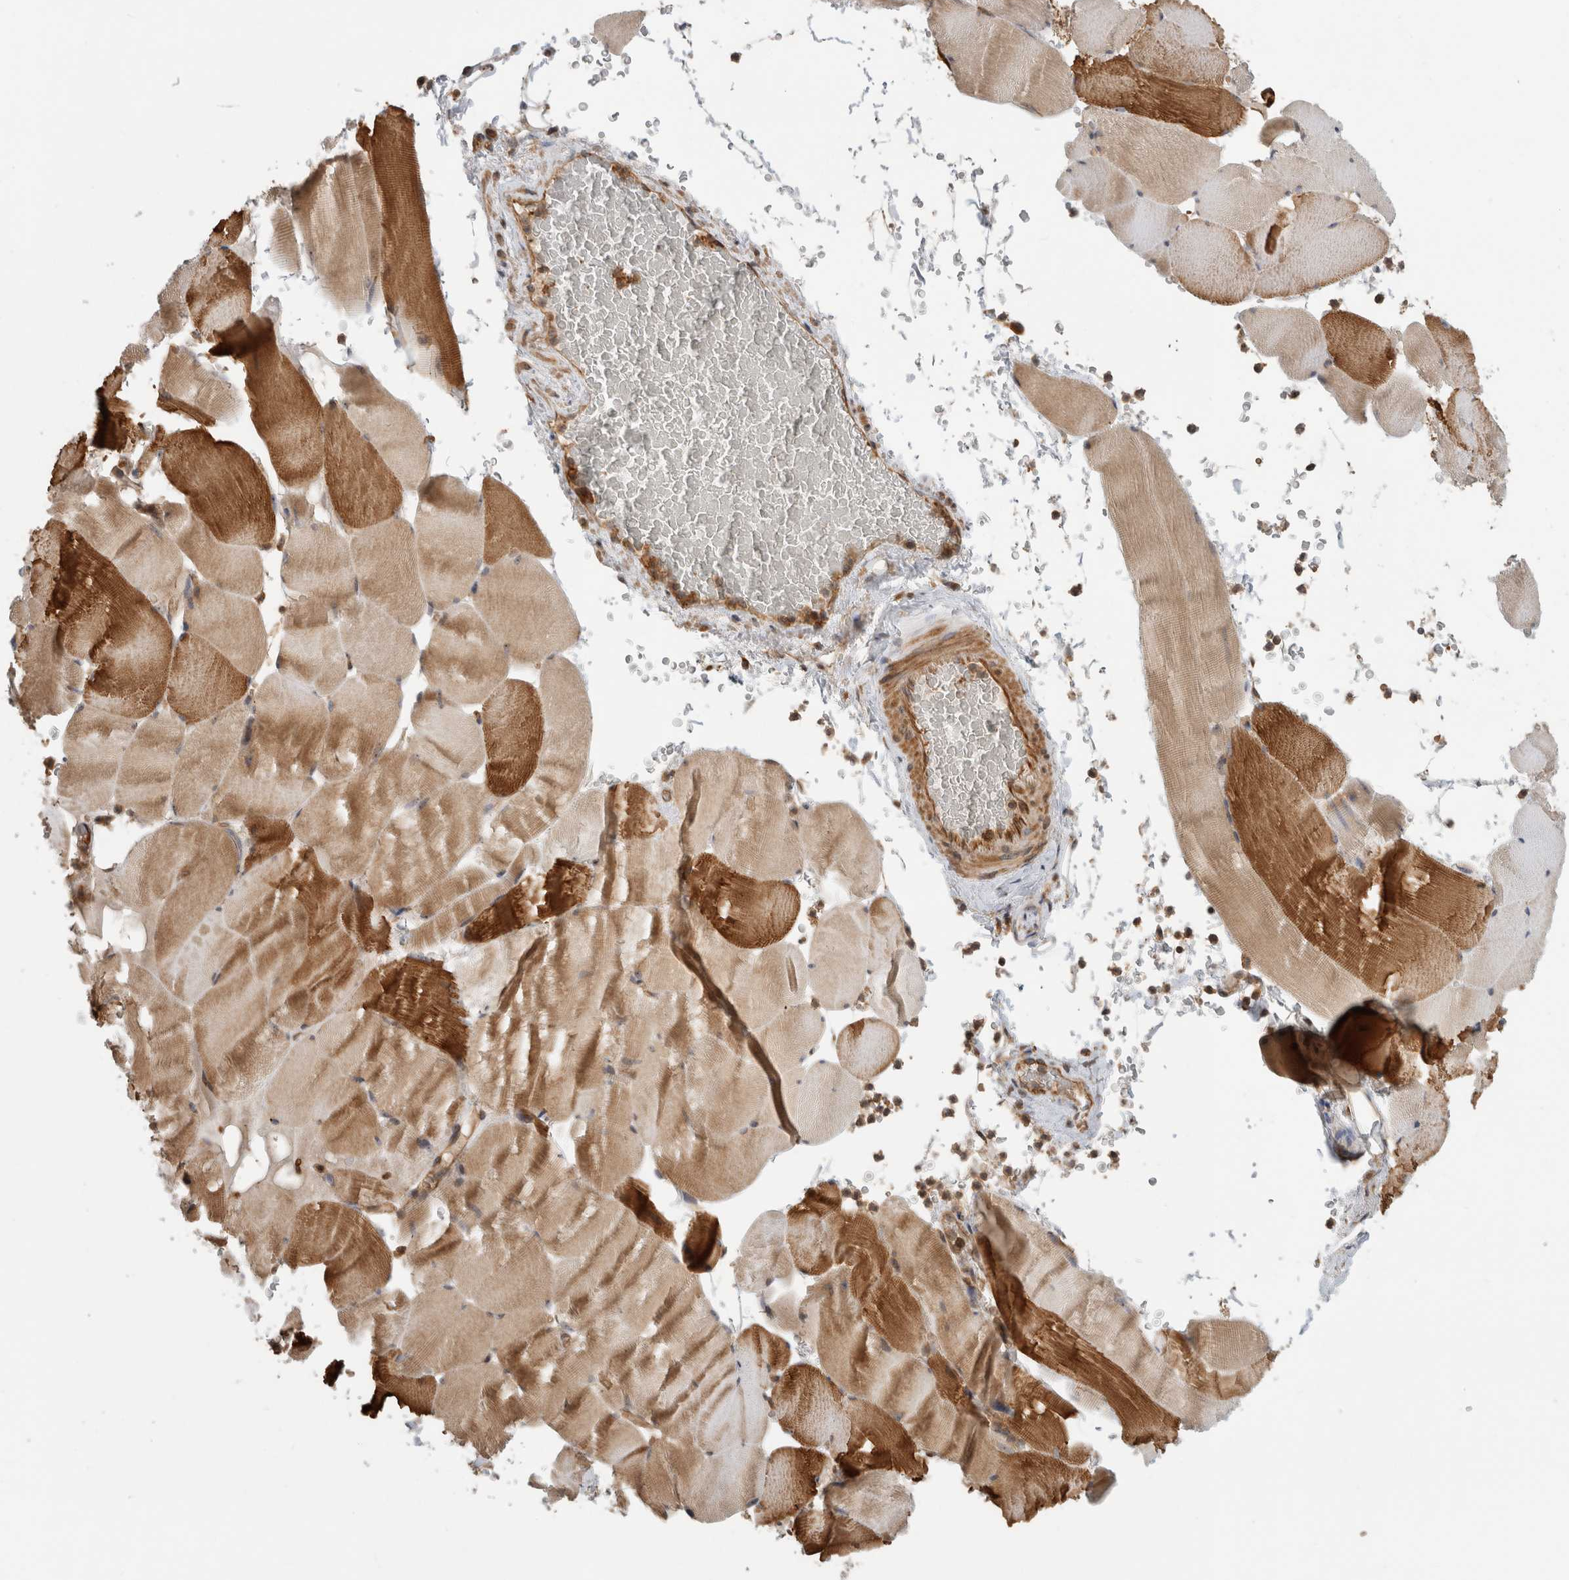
{"staining": {"intensity": "moderate", "quantity": ">75%", "location": "cytoplasmic/membranous"}, "tissue": "skeletal muscle", "cell_type": "Myocytes", "image_type": "normal", "snomed": [{"axis": "morphology", "description": "Normal tissue, NOS"}, {"axis": "topography", "description": "Skeletal muscle"}], "caption": "Immunohistochemistry (IHC) histopathology image of unremarkable human skeletal muscle stained for a protein (brown), which displays medium levels of moderate cytoplasmic/membranous staining in approximately >75% of myocytes.", "gene": "WASF2", "patient": {"sex": "male", "age": 62}}